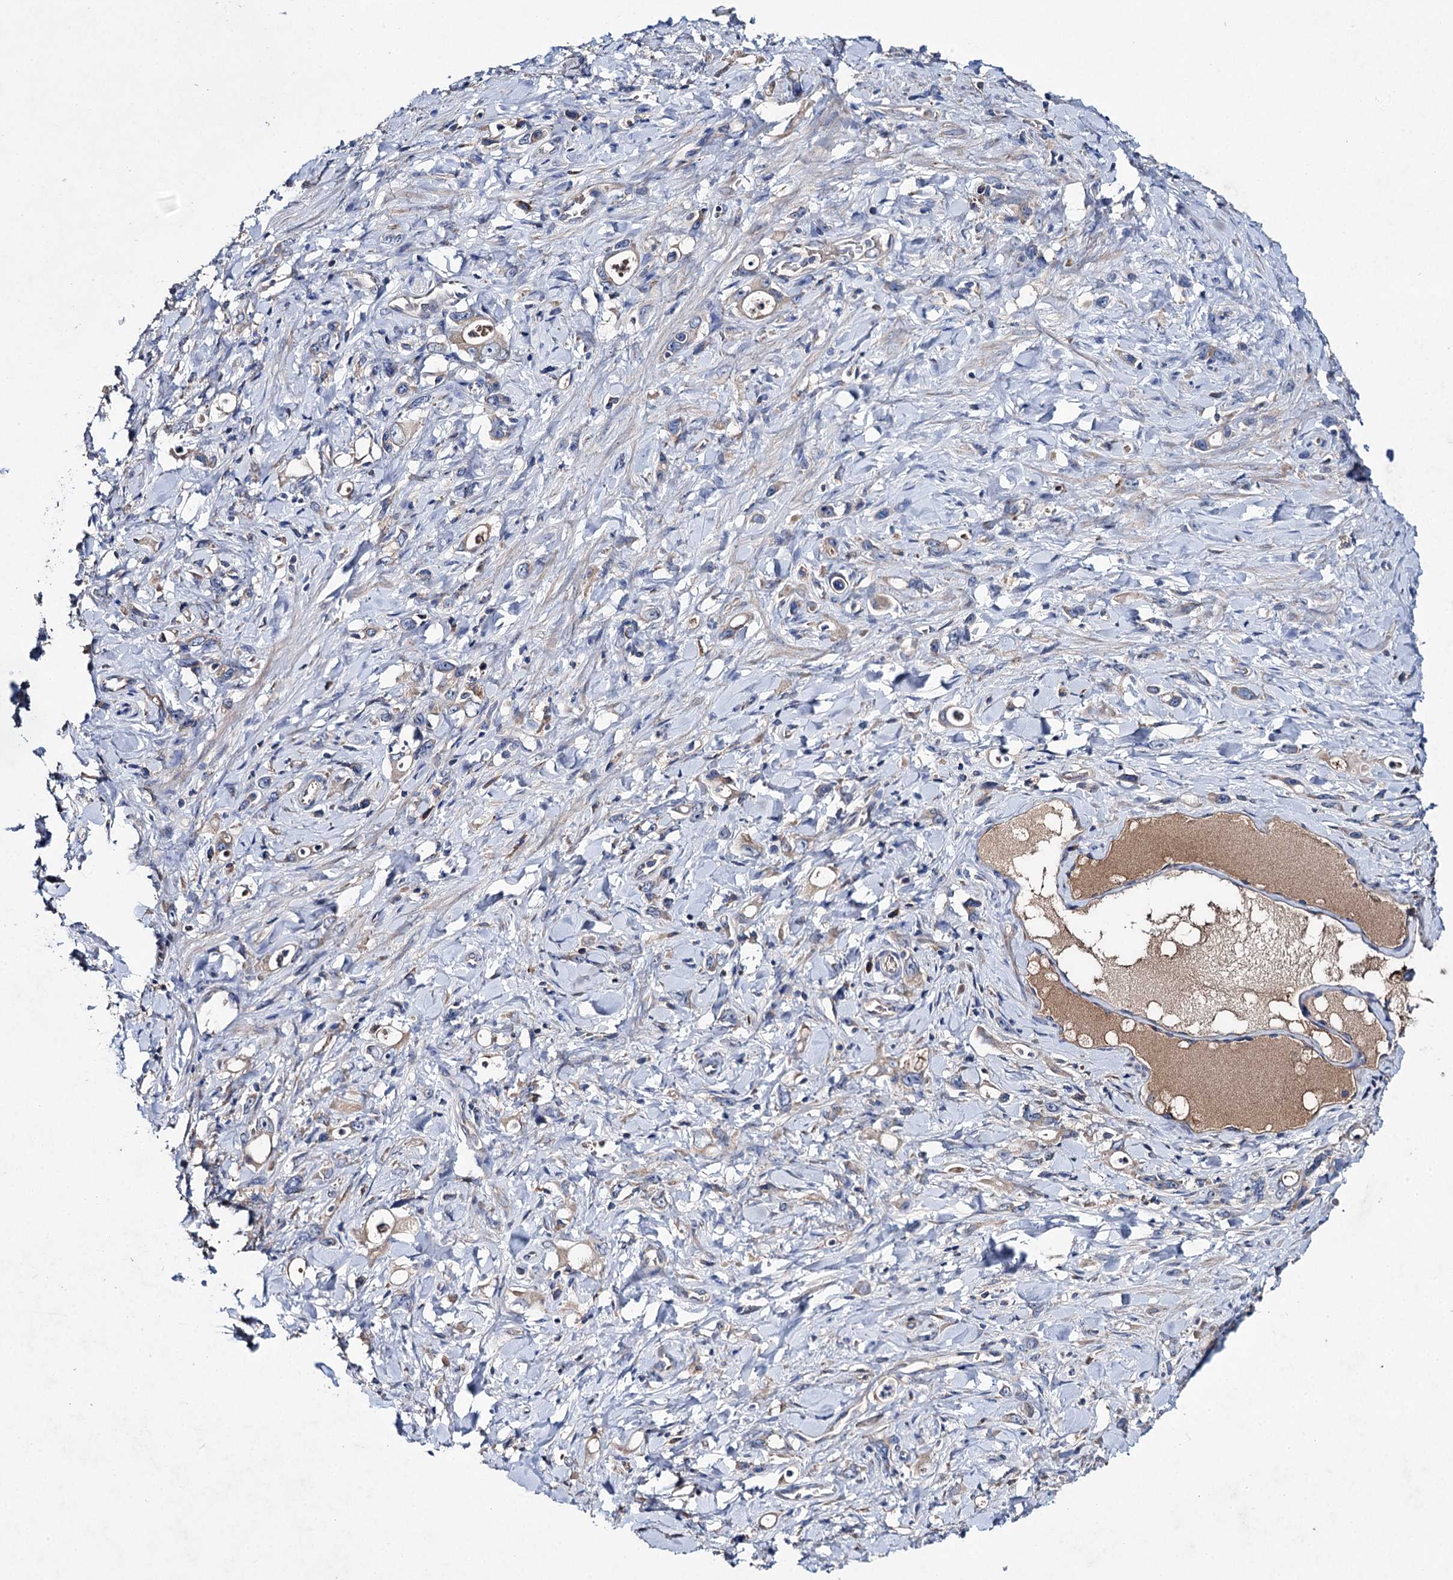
{"staining": {"intensity": "negative", "quantity": "none", "location": "none"}, "tissue": "stomach cancer", "cell_type": "Tumor cells", "image_type": "cancer", "snomed": [{"axis": "morphology", "description": "Adenocarcinoma, NOS"}, {"axis": "topography", "description": "Stomach, lower"}], "caption": "IHC photomicrograph of human stomach adenocarcinoma stained for a protein (brown), which demonstrates no positivity in tumor cells.", "gene": "CLPB", "patient": {"sex": "female", "age": 43}}